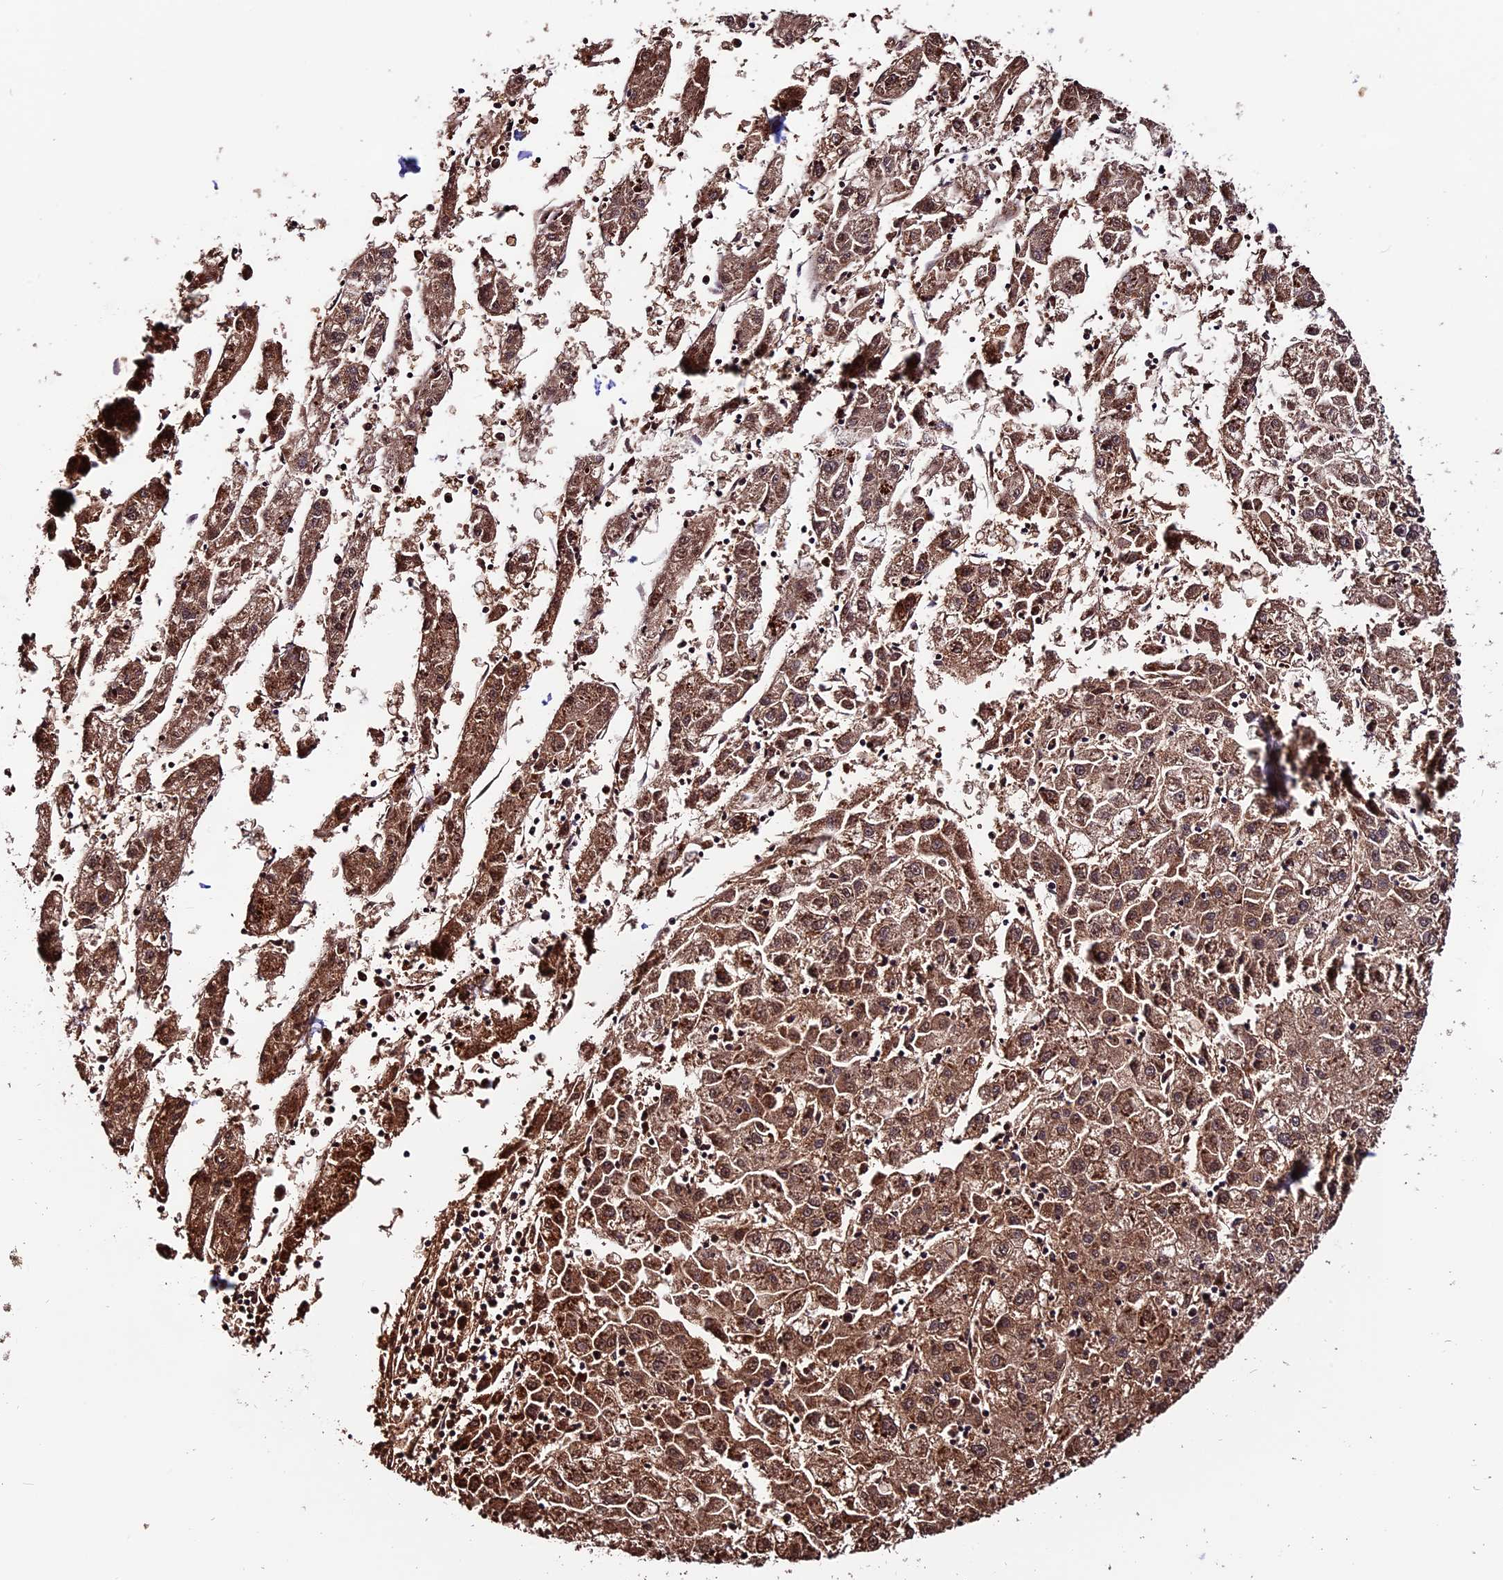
{"staining": {"intensity": "moderate", "quantity": ">75%", "location": "cytoplasmic/membranous"}, "tissue": "liver cancer", "cell_type": "Tumor cells", "image_type": "cancer", "snomed": [{"axis": "morphology", "description": "Carcinoma, Hepatocellular, NOS"}, {"axis": "topography", "description": "Liver"}], "caption": "The micrograph reveals staining of hepatocellular carcinoma (liver), revealing moderate cytoplasmic/membranous protein staining (brown color) within tumor cells. (brown staining indicates protein expression, while blue staining denotes nuclei).", "gene": "DDX28", "patient": {"sex": "male", "age": 72}}